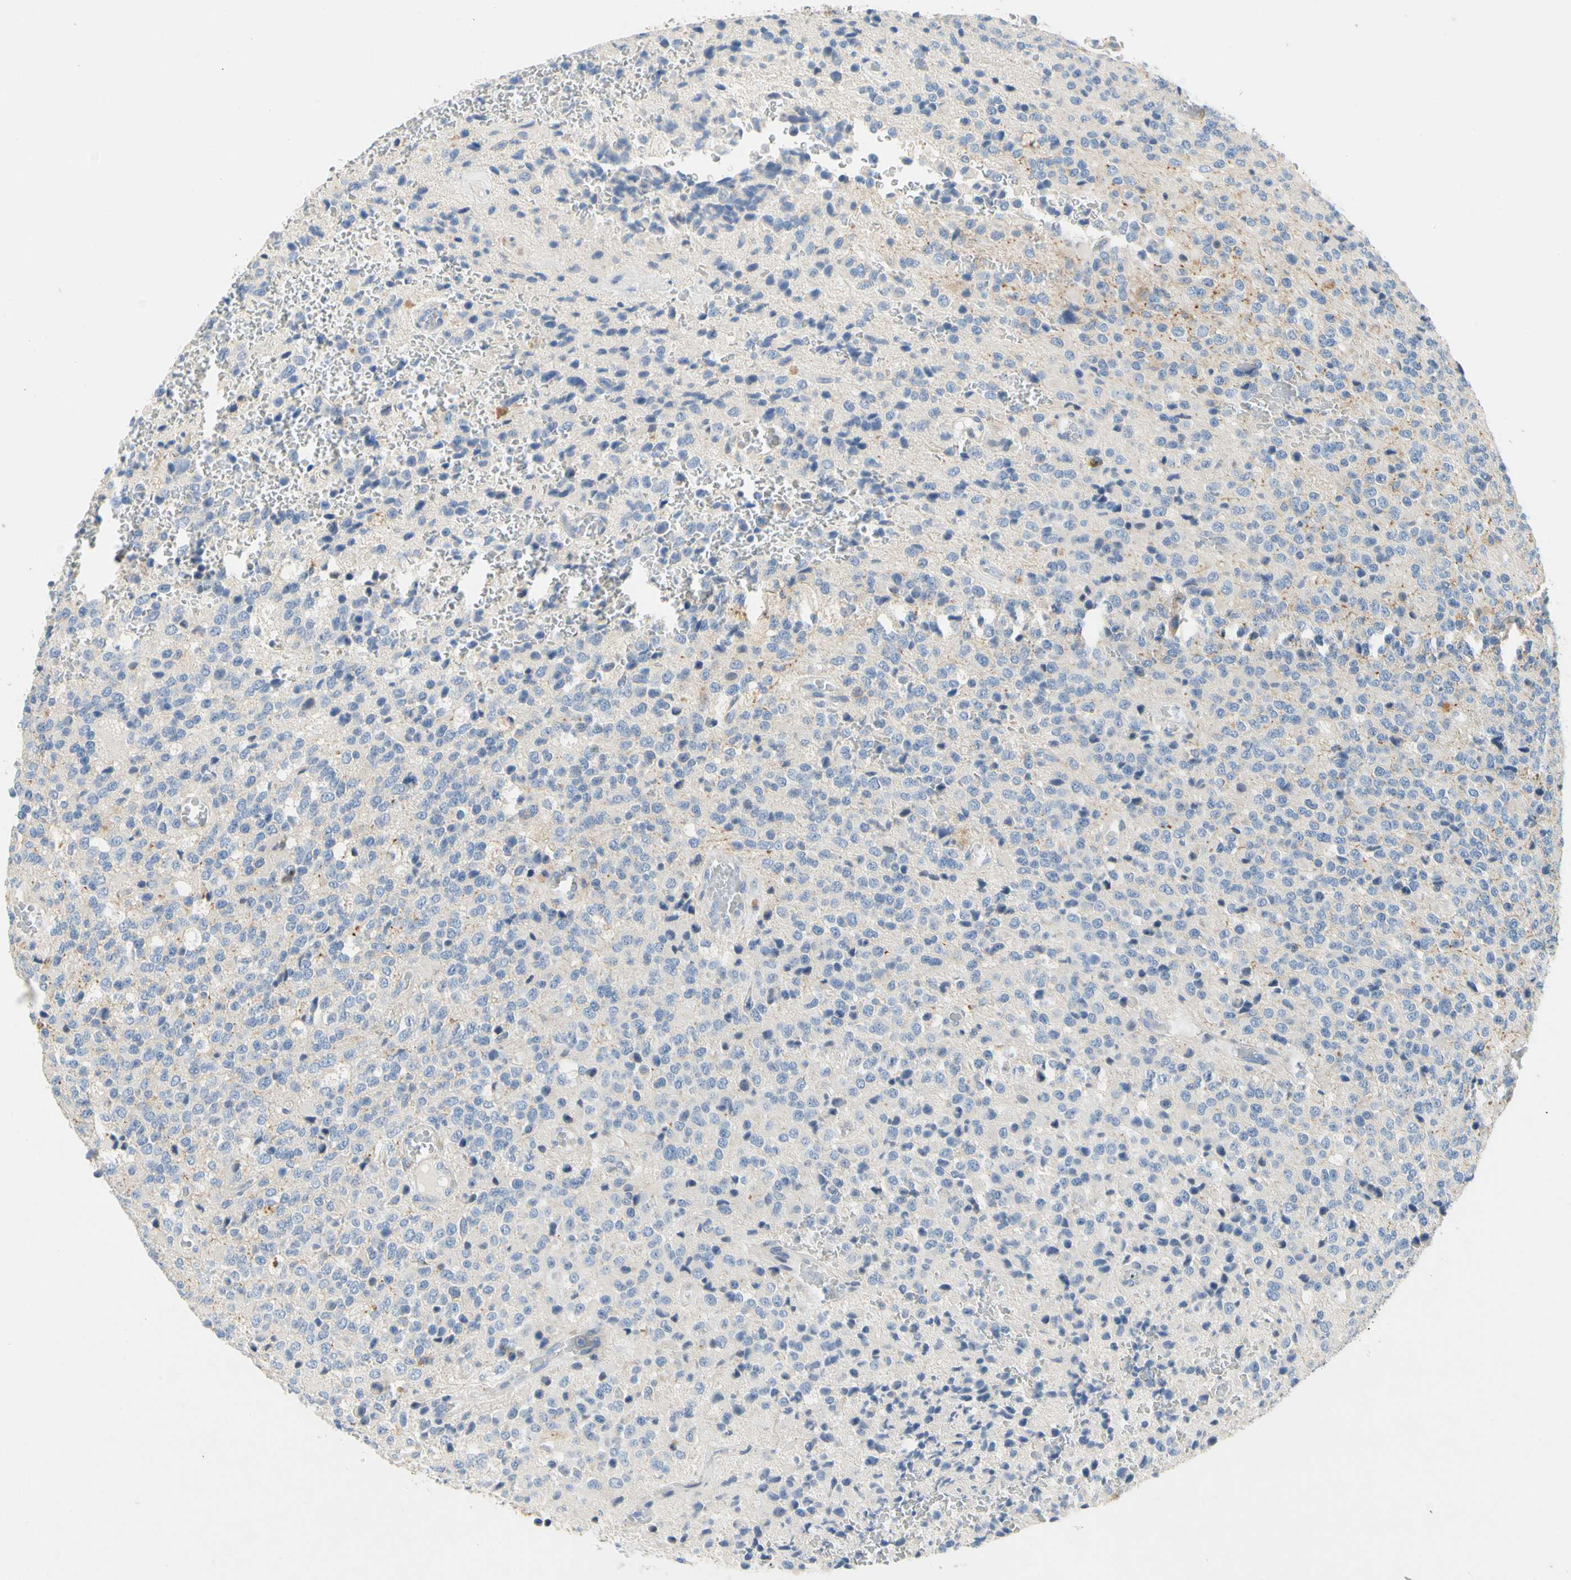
{"staining": {"intensity": "negative", "quantity": "none", "location": "none"}, "tissue": "glioma", "cell_type": "Tumor cells", "image_type": "cancer", "snomed": [{"axis": "morphology", "description": "Glioma, malignant, High grade"}, {"axis": "topography", "description": "pancreas cauda"}], "caption": "High power microscopy image of an IHC histopathology image of glioma, revealing no significant staining in tumor cells.", "gene": "CCM2L", "patient": {"sex": "male", "age": 60}}